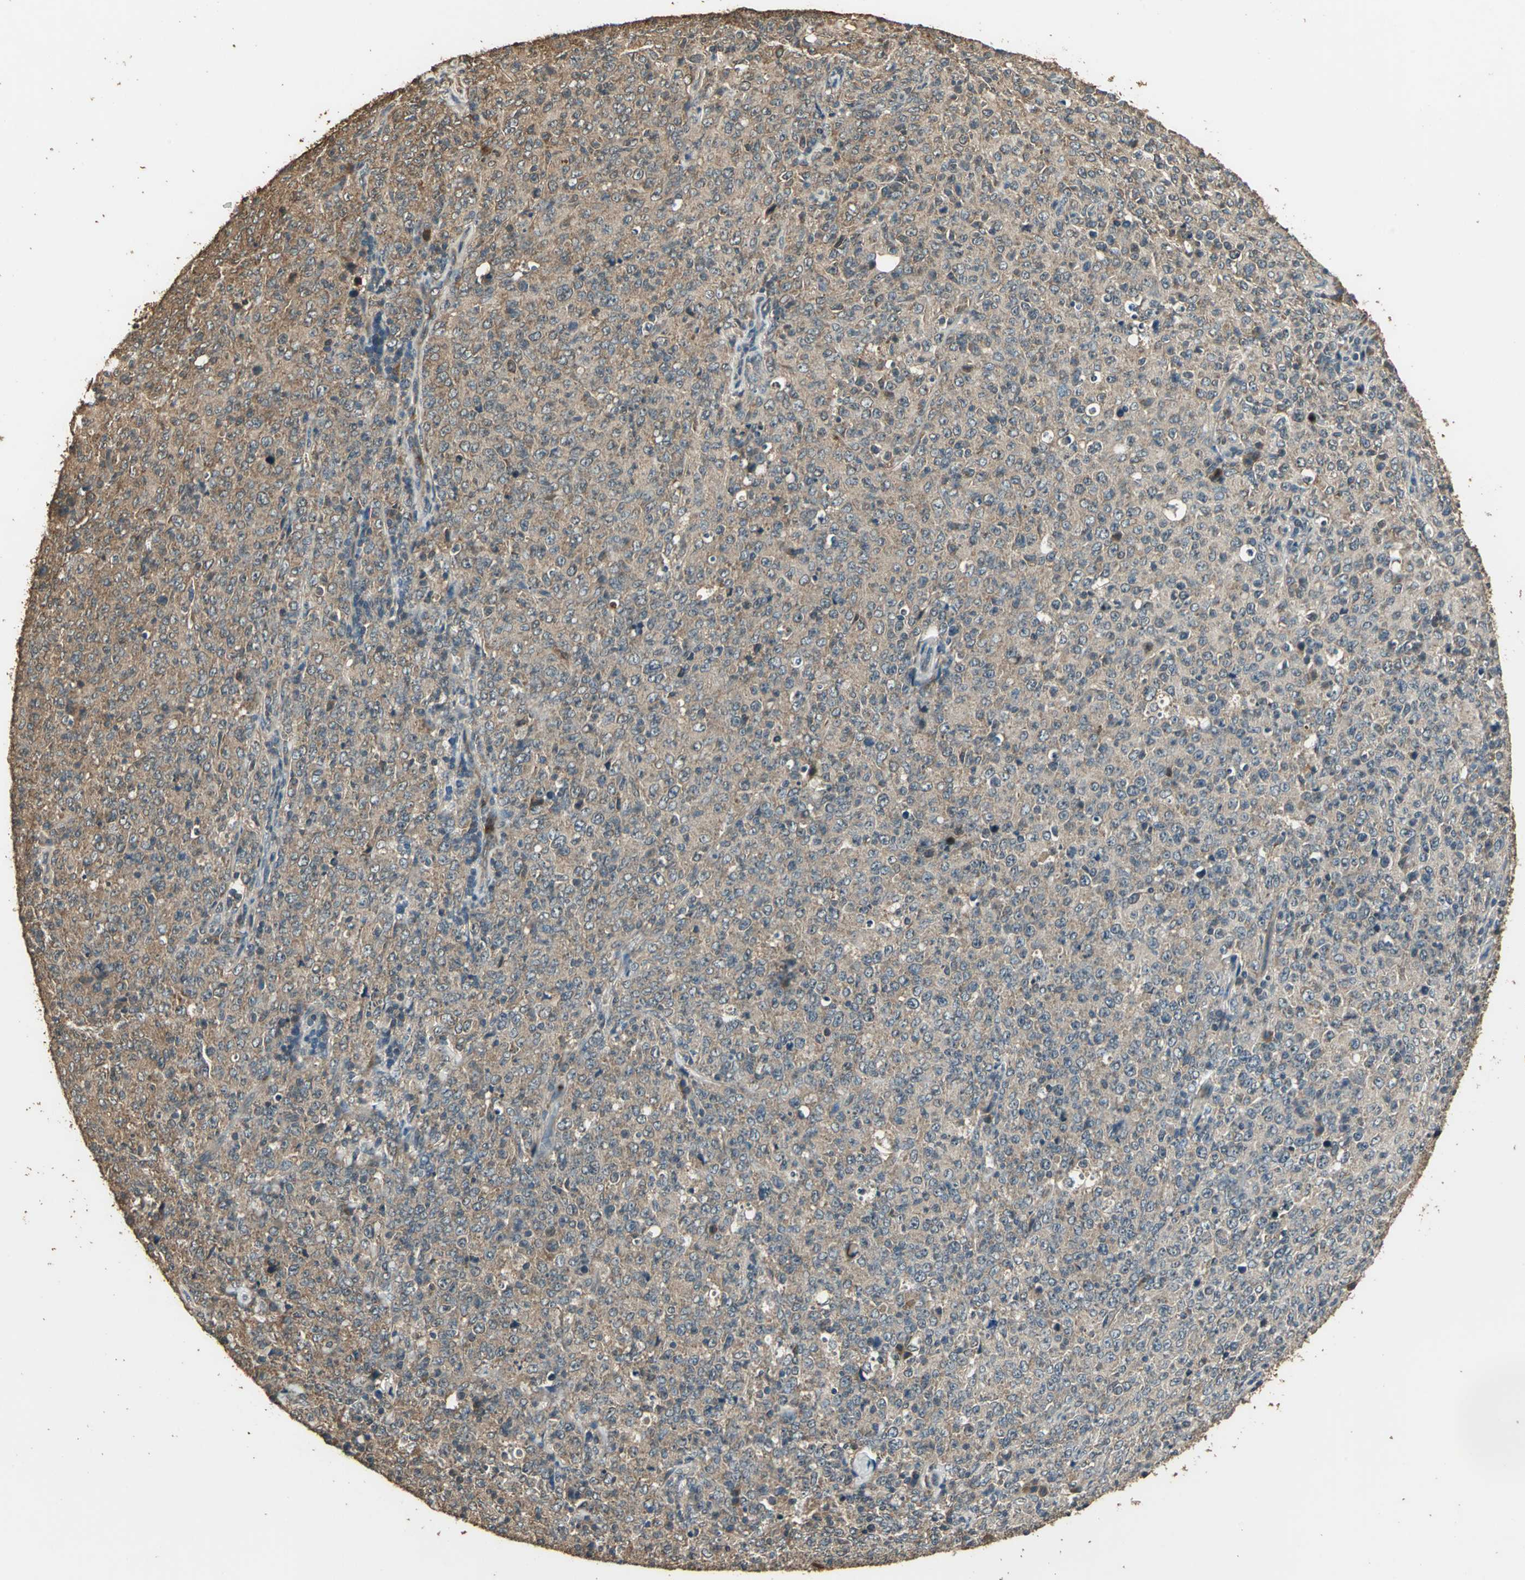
{"staining": {"intensity": "moderate", "quantity": ">75%", "location": "cytoplasmic/membranous"}, "tissue": "lymphoma", "cell_type": "Tumor cells", "image_type": "cancer", "snomed": [{"axis": "morphology", "description": "Malignant lymphoma, non-Hodgkin's type, High grade"}, {"axis": "topography", "description": "Tonsil"}], "caption": "Protein staining reveals moderate cytoplasmic/membranous positivity in approximately >75% of tumor cells in high-grade malignant lymphoma, non-Hodgkin's type.", "gene": "TMPRSS4", "patient": {"sex": "female", "age": 36}}